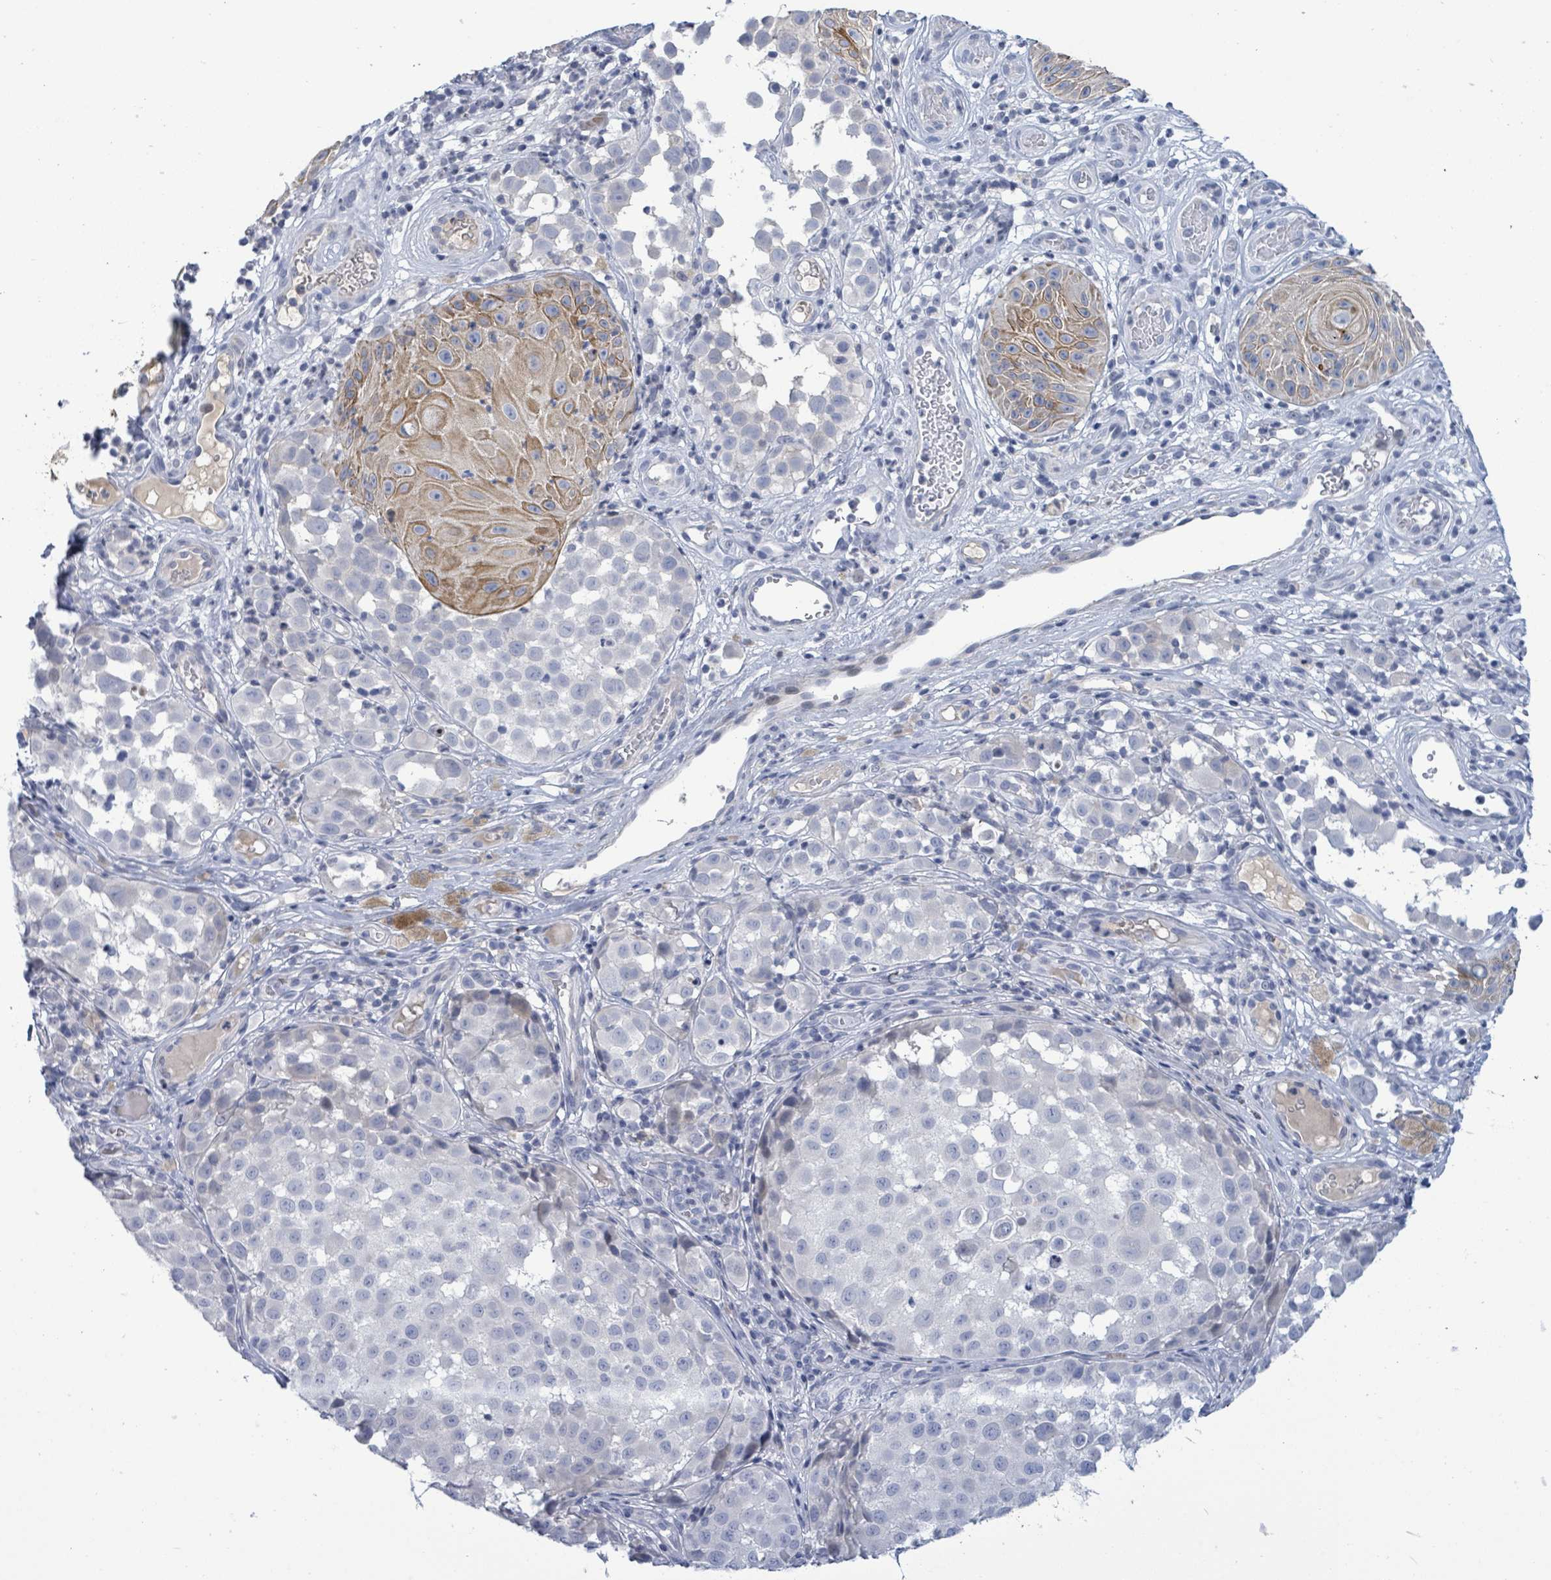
{"staining": {"intensity": "negative", "quantity": "none", "location": "none"}, "tissue": "melanoma", "cell_type": "Tumor cells", "image_type": "cancer", "snomed": [{"axis": "morphology", "description": "Malignant melanoma, NOS"}, {"axis": "topography", "description": "Skin"}], "caption": "The immunohistochemistry (IHC) histopathology image has no significant staining in tumor cells of malignant melanoma tissue.", "gene": "NTN3", "patient": {"sex": "male", "age": 64}}